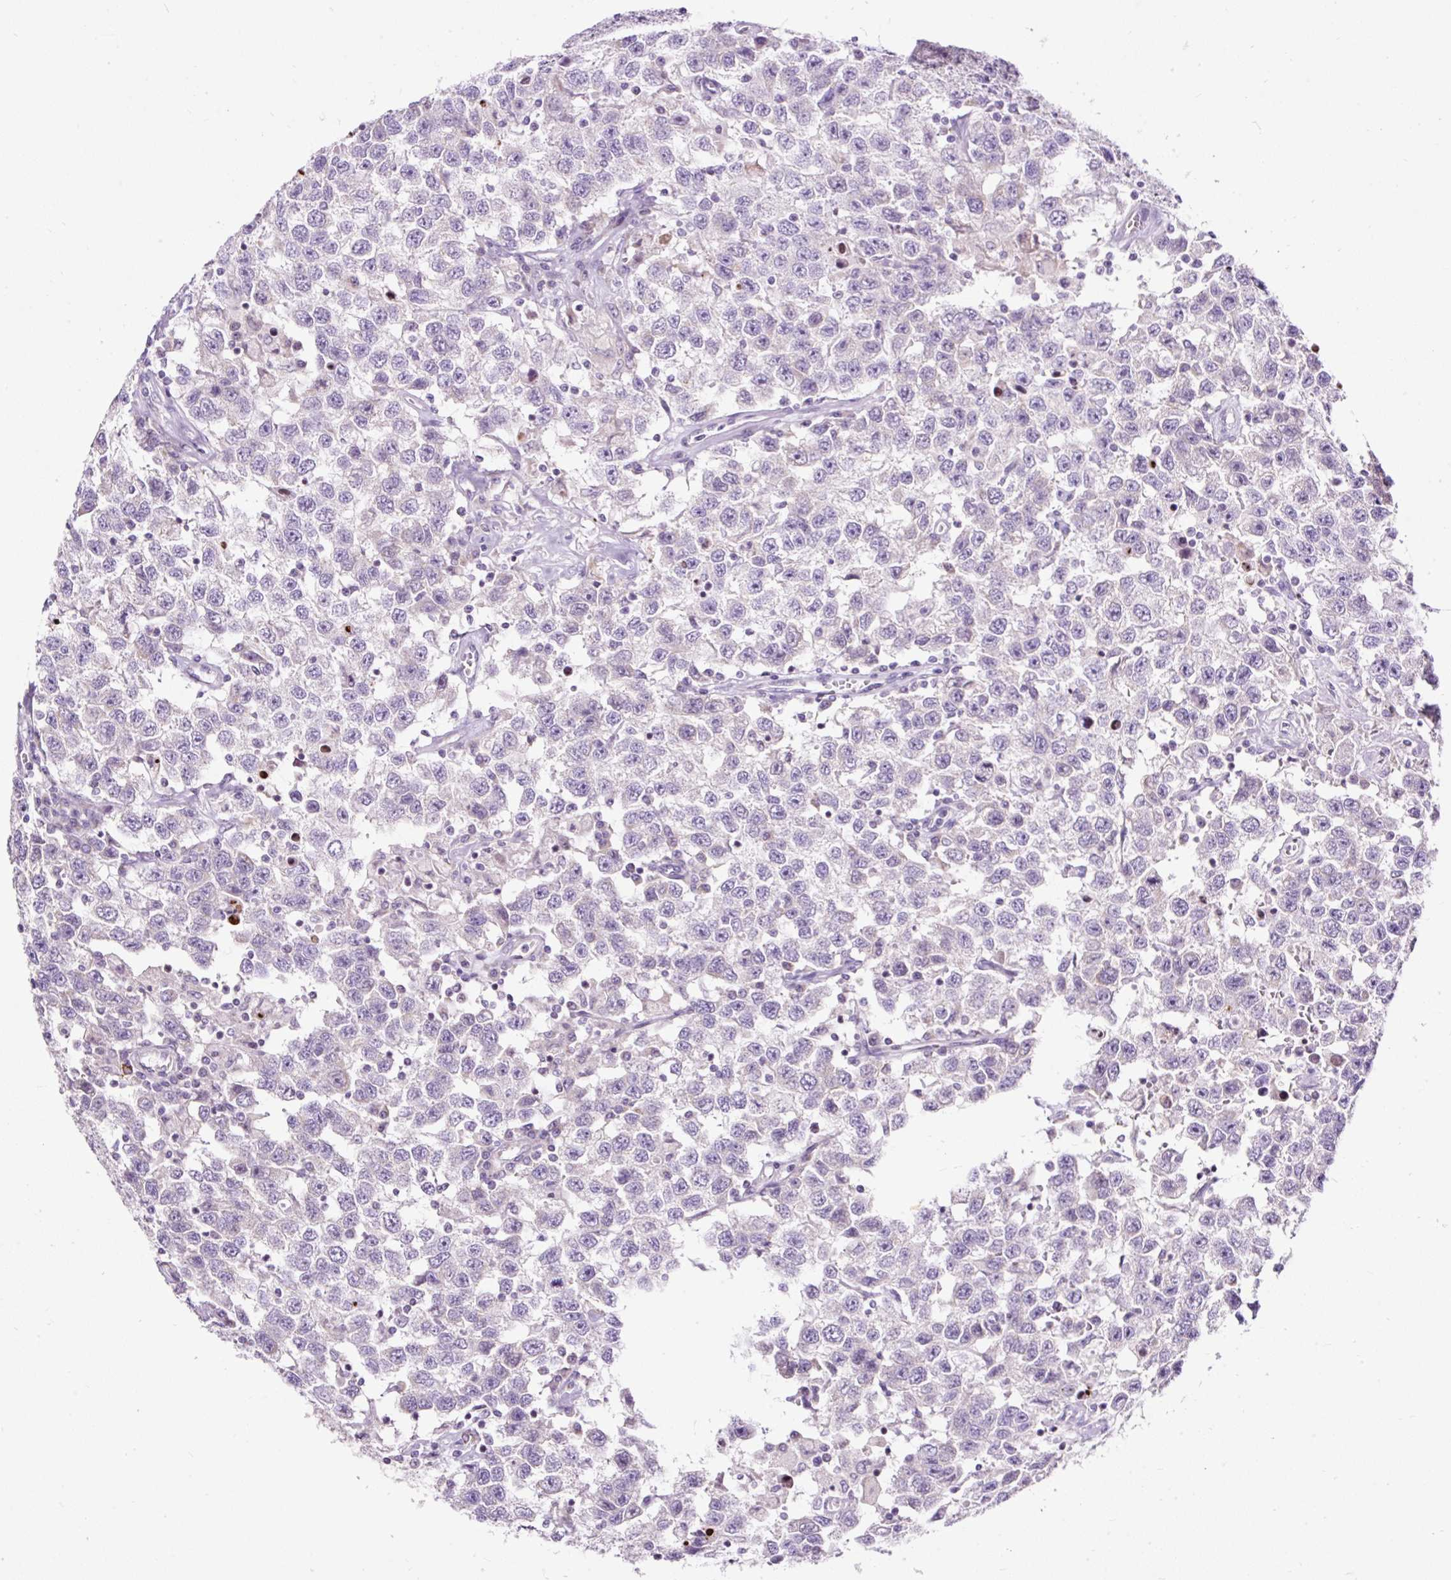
{"staining": {"intensity": "negative", "quantity": "none", "location": "none"}, "tissue": "testis cancer", "cell_type": "Tumor cells", "image_type": "cancer", "snomed": [{"axis": "morphology", "description": "Seminoma, NOS"}, {"axis": "topography", "description": "Testis"}], "caption": "DAB immunohistochemical staining of testis seminoma shows no significant staining in tumor cells.", "gene": "FMC1", "patient": {"sex": "male", "age": 41}}